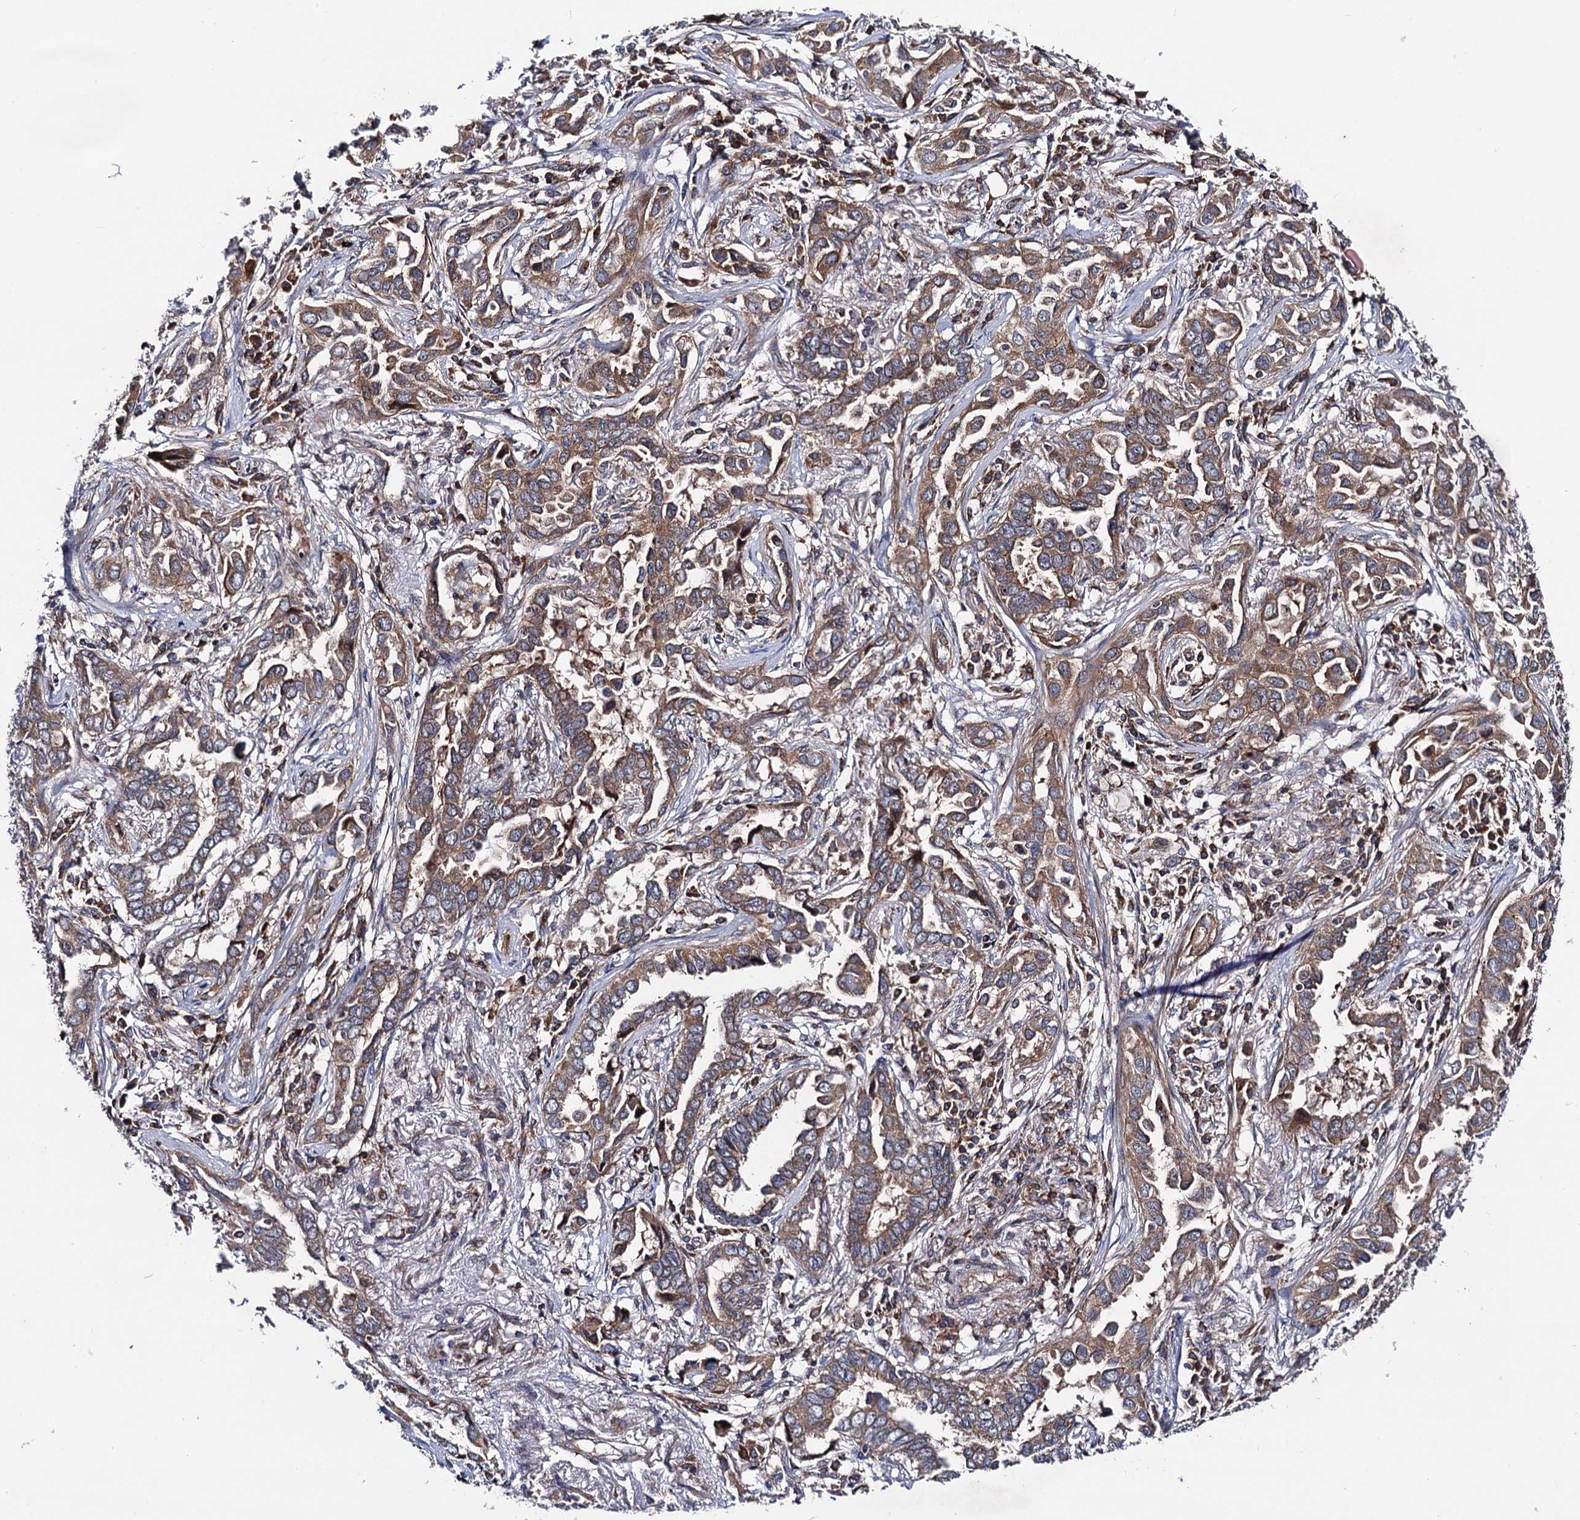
{"staining": {"intensity": "moderate", "quantity": ">75%", "location": "cytoplasmic/membranous"}, "tissue": "lung cancer", "cell_type": "Tumor cells", "image_type": "cancer", "snomed": [{"axis": "morphology", "description": "Adenocarcinoma, NOS"}, {"axis": "topography", "description": "Lung"}], "caption": "An image of lung cancer (adenocarcinoma) stained for a protein shows moderate cytoplasmic/membranous brown staining in tumor cells. (Stains: DAB (3,3'-diaminobenzidine) in brown, nuclei in blue, Microscopy: brightfield microscopy at high magnification).", "gene": "DYDC1", "patient": {"sex": "female", "age": 76}}